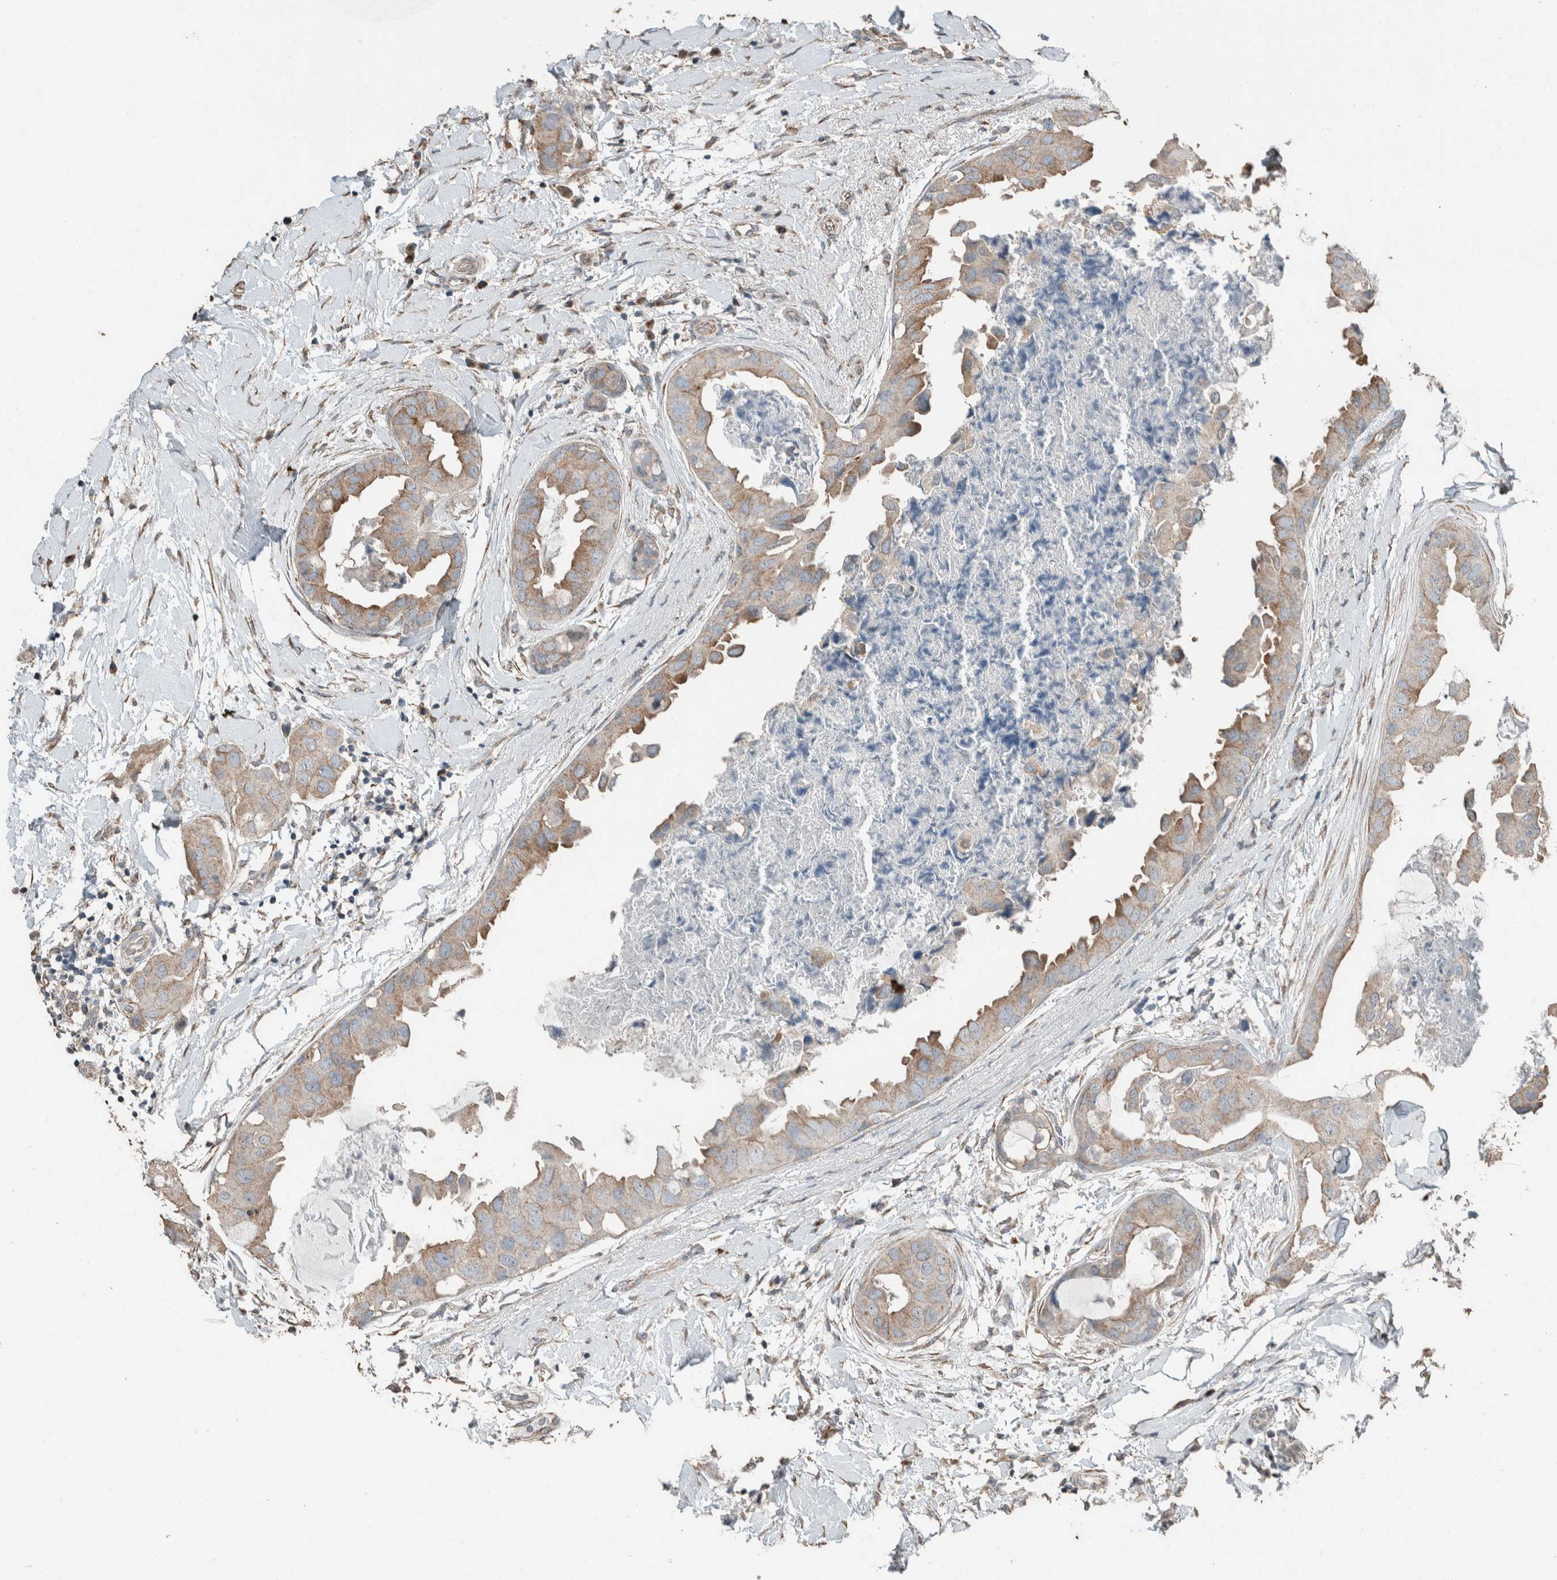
{"staining": {"intensity": "moderate", "quantity": "25%-75%", "location": "cytoplasmic/membranous"}, "tissue": "breast cancer", "cell_type": "Tumor cells", "image_type": "cancer", "snomed": [{"axis": "morphology", "description": "Duct carcinoma"}, {"axis": "topography", "description": "Breast"}], "caption": "Human breast infiltrating ductal carcinoma stained for a protein (brown) exhibits moderate cytoplasmic/membranous positive staining in approximately 25%-75% of tumor cells.", "gene": "ACVR2B", "patient": {"sex": "female", "age": 40}}